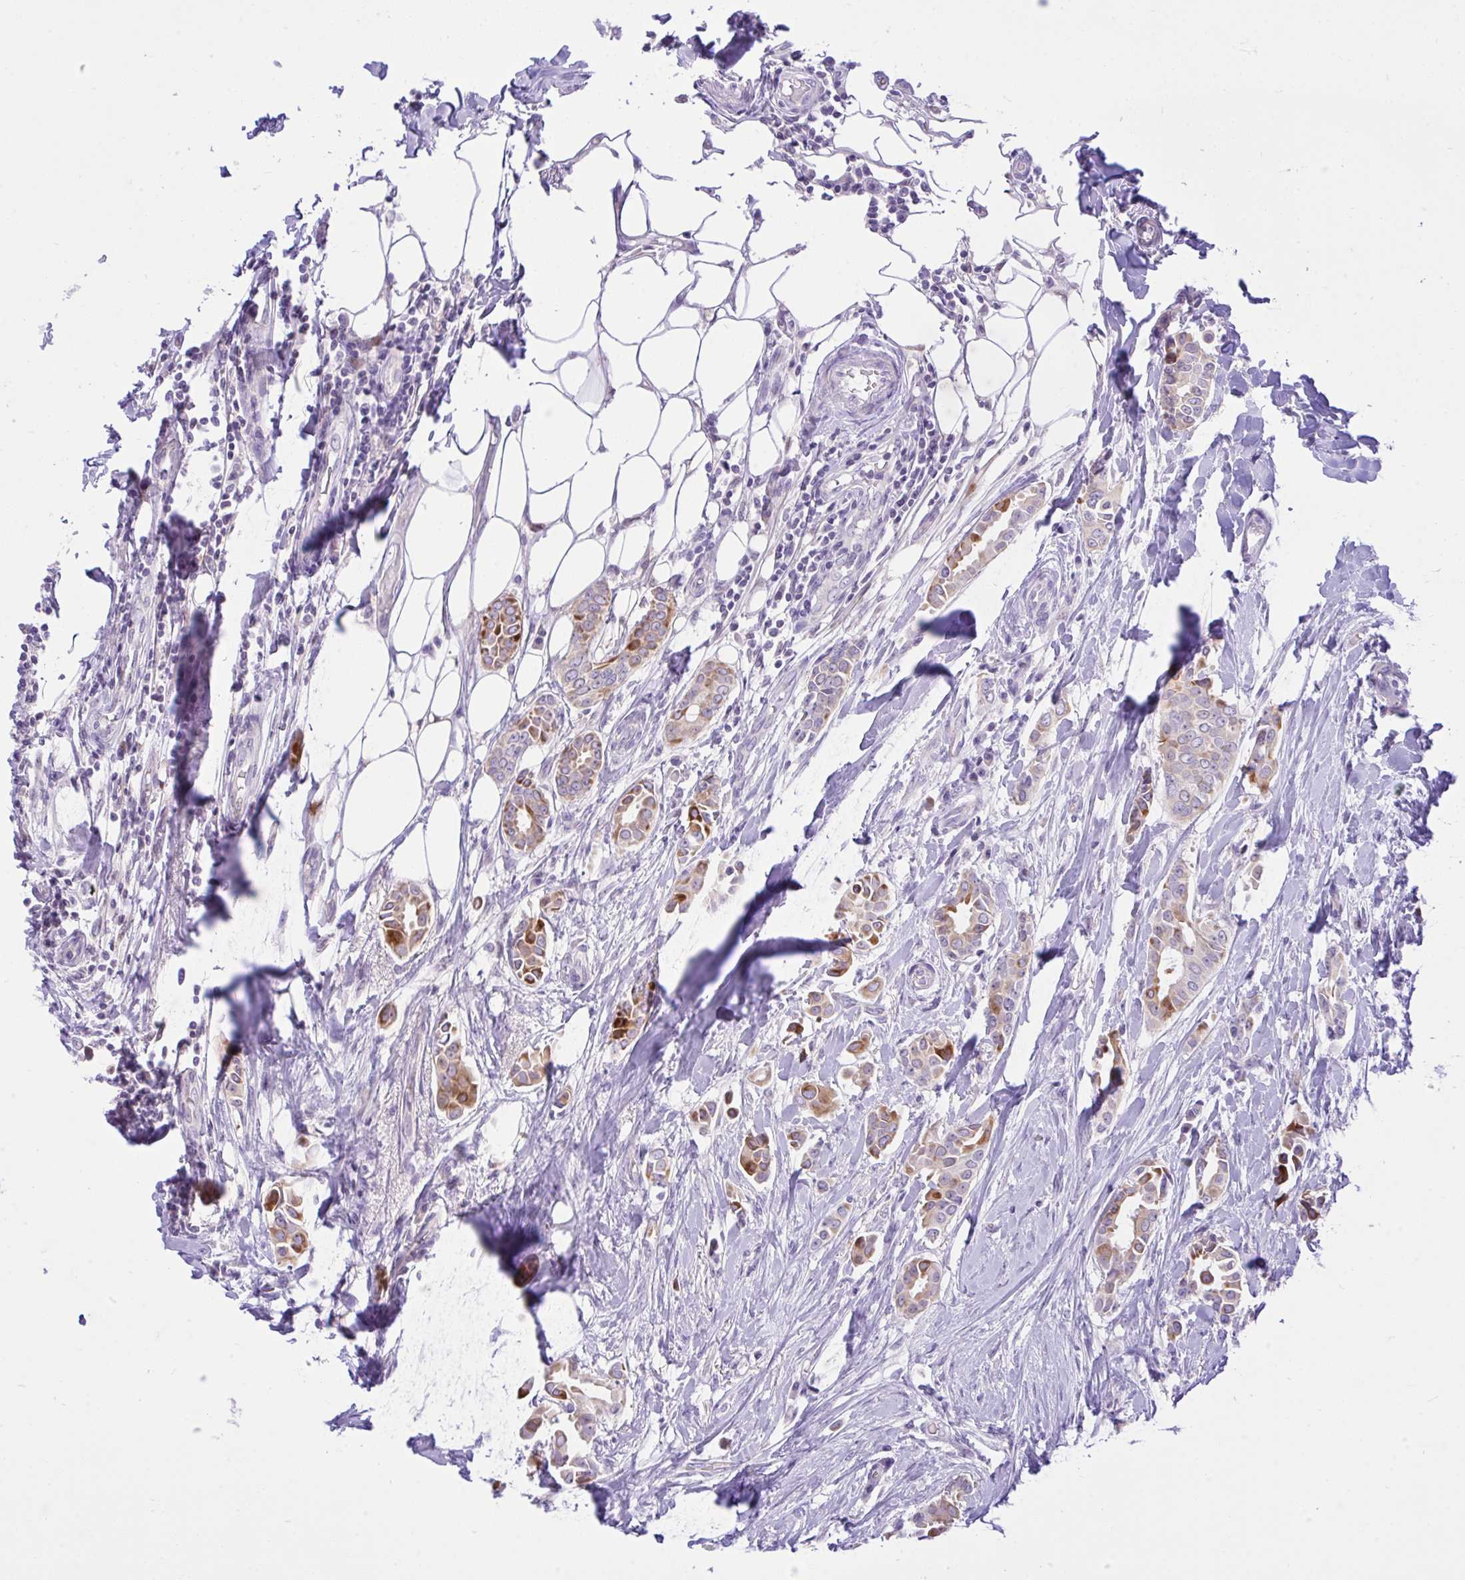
{"staining": {"intensity": "moderate", "quantity": "25%-75%", "location": "cytoplasmic/membranous"}, "tissue": "breast cancer", "cell_type": "Tumor cells", "image_type": "cancer", "snomed": [{"axis": "morphology", "description": "Duct carcinoma"}, {"axis": "topography", "description": "Breast"}], "caption": "Invasive ductal carcinoma (breast) stained with a protein marker exhibits moderate staining in tumor cells.", "gene": "ZNF101", "patient": {"sex": "female", "age": 64}}